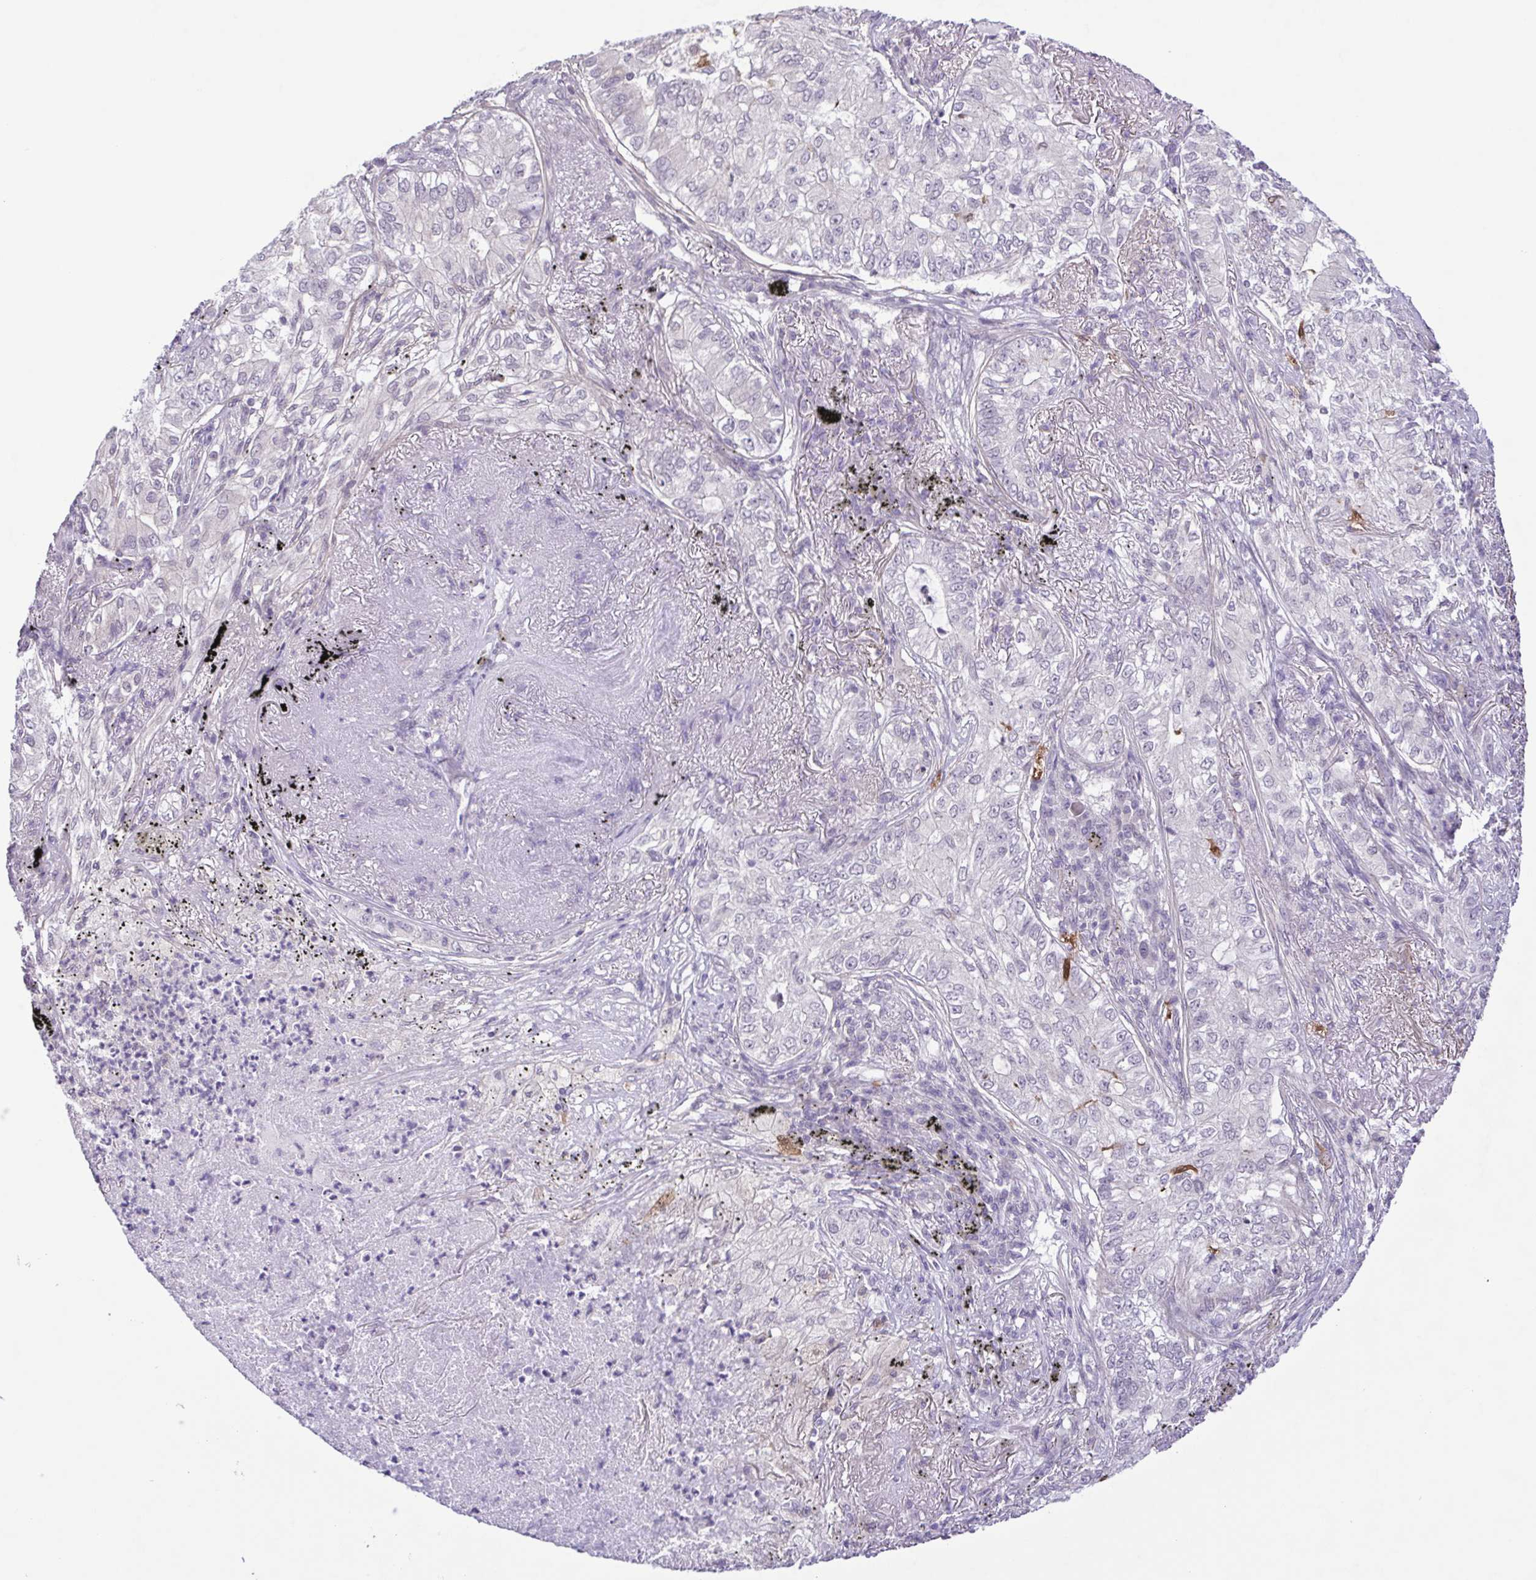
{"staining": {"intensity": "negative", "quantity": "none", "location": "none"}, "tissue": "lung cancer", "cell_type": "Tumor cells", "image_type": "cancer", "snomed": [{"axis": "morphology", "description": "Adenocarcinoma, NOS"}, {"axis": "topography", "description": "Lung"}], "caption": "Adenocarcinoma (lung) was stained to show a protein in brown. There is no significant expression in tumor cells. (Immunohistochemistry (ihc), brightfield microscopy, high magnification).", "gene": "IL1RN", "patient": {"sex": "female", "age": 73}}